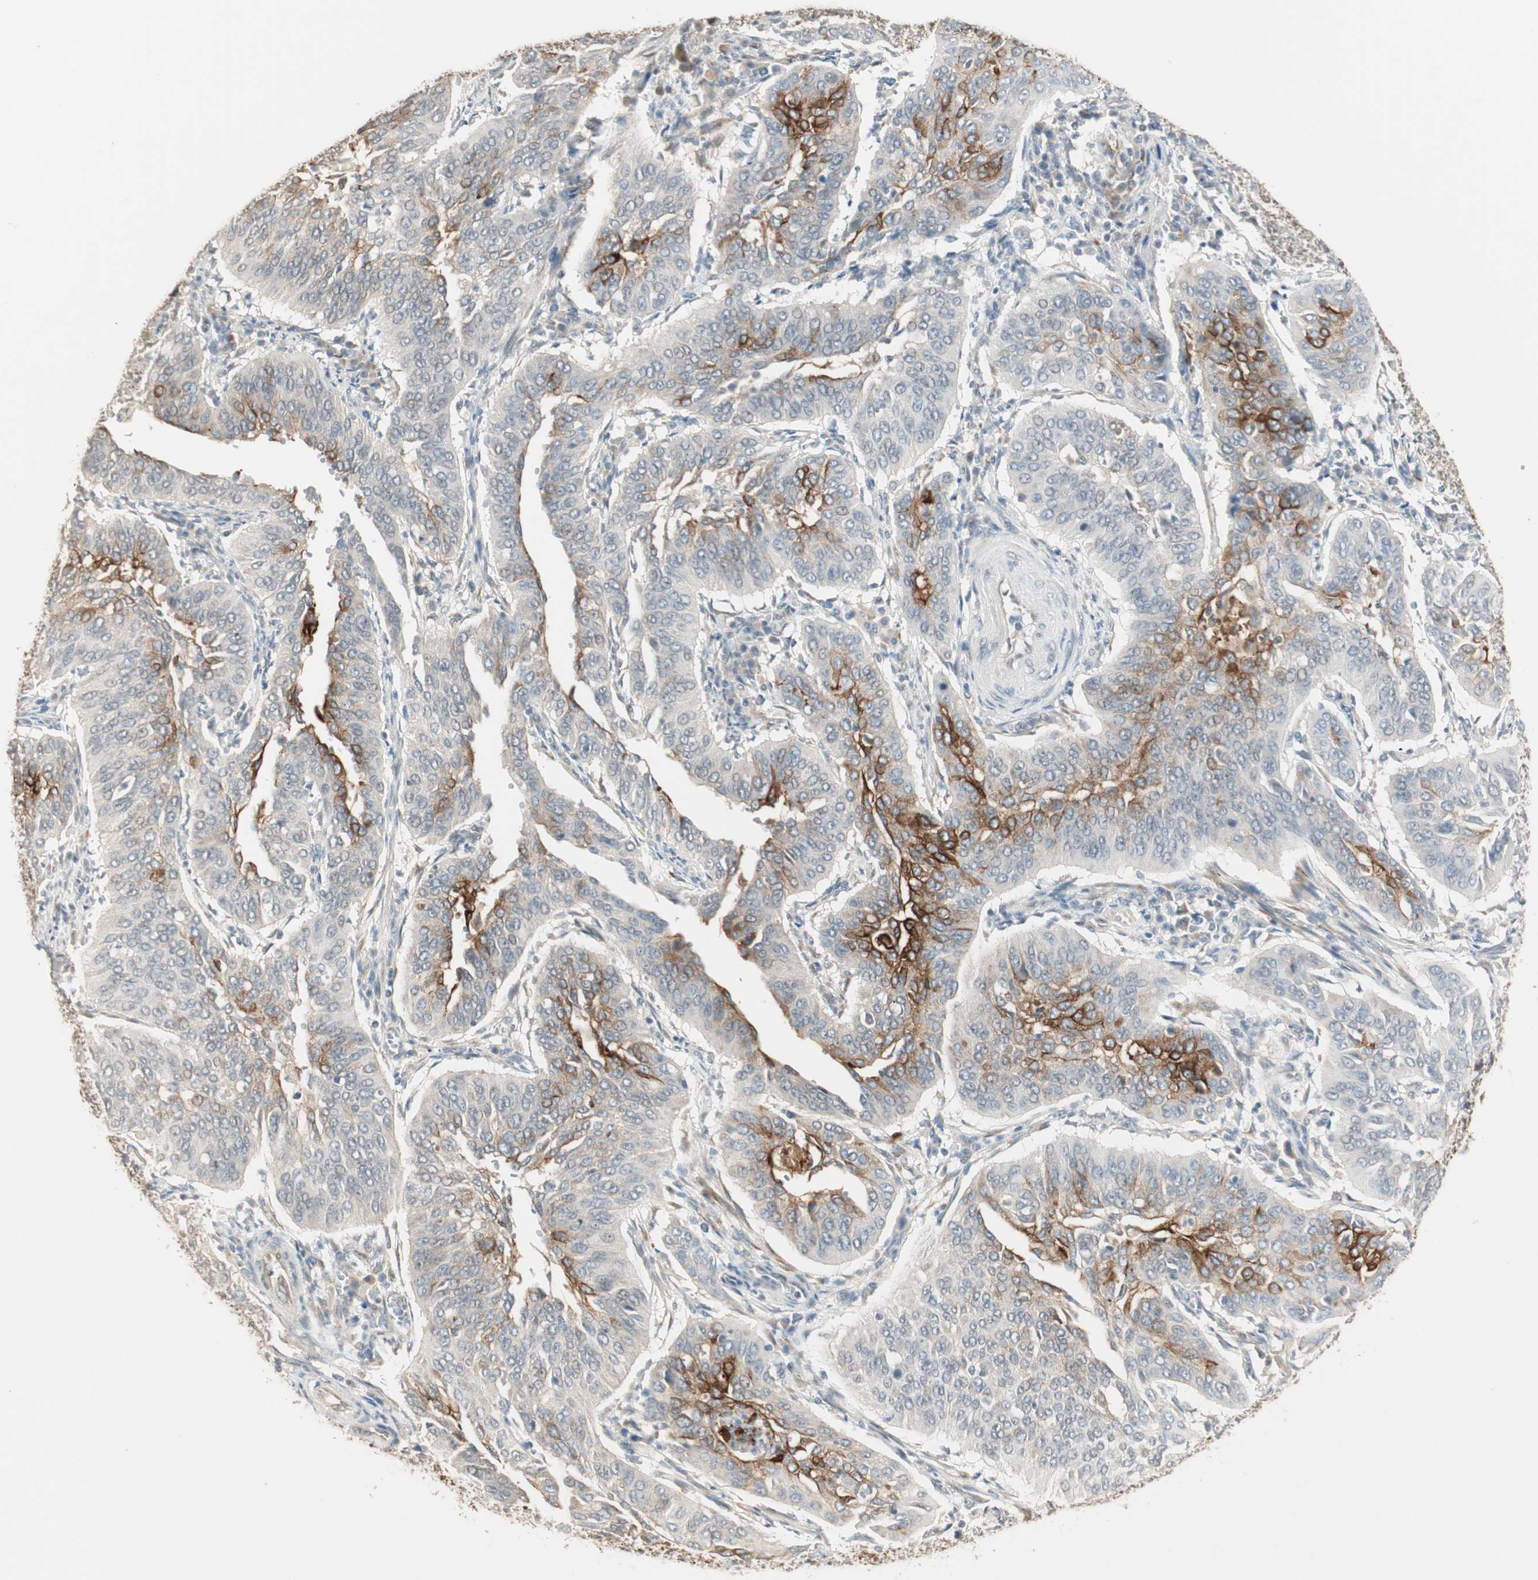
{"staining": {"intensity": "strong", "quantity": "<25%", "location": "cytoplasmic/membranous"}, "tissue": "cervical cancer", "cell_type": "Tumor cells", "image_type": "cancer", "snomed": [{"axis": "morphology", "description": "Normal tissue, NOS"}, {"axis": "morphology", "description": "Squamous cell carcinoma, NOS"}, {"axis": "topography", "description": "Cervix"}], "caption": "IHC image of human squamous cell carcinoma (cervical) stained for a protein (brown), which shows medium levels of strong cytoplasmic/membranous positivity in approximately <25% of tumor cells.", "gene": "TASOR", "patient": {"sex": "female", "age": 39}}